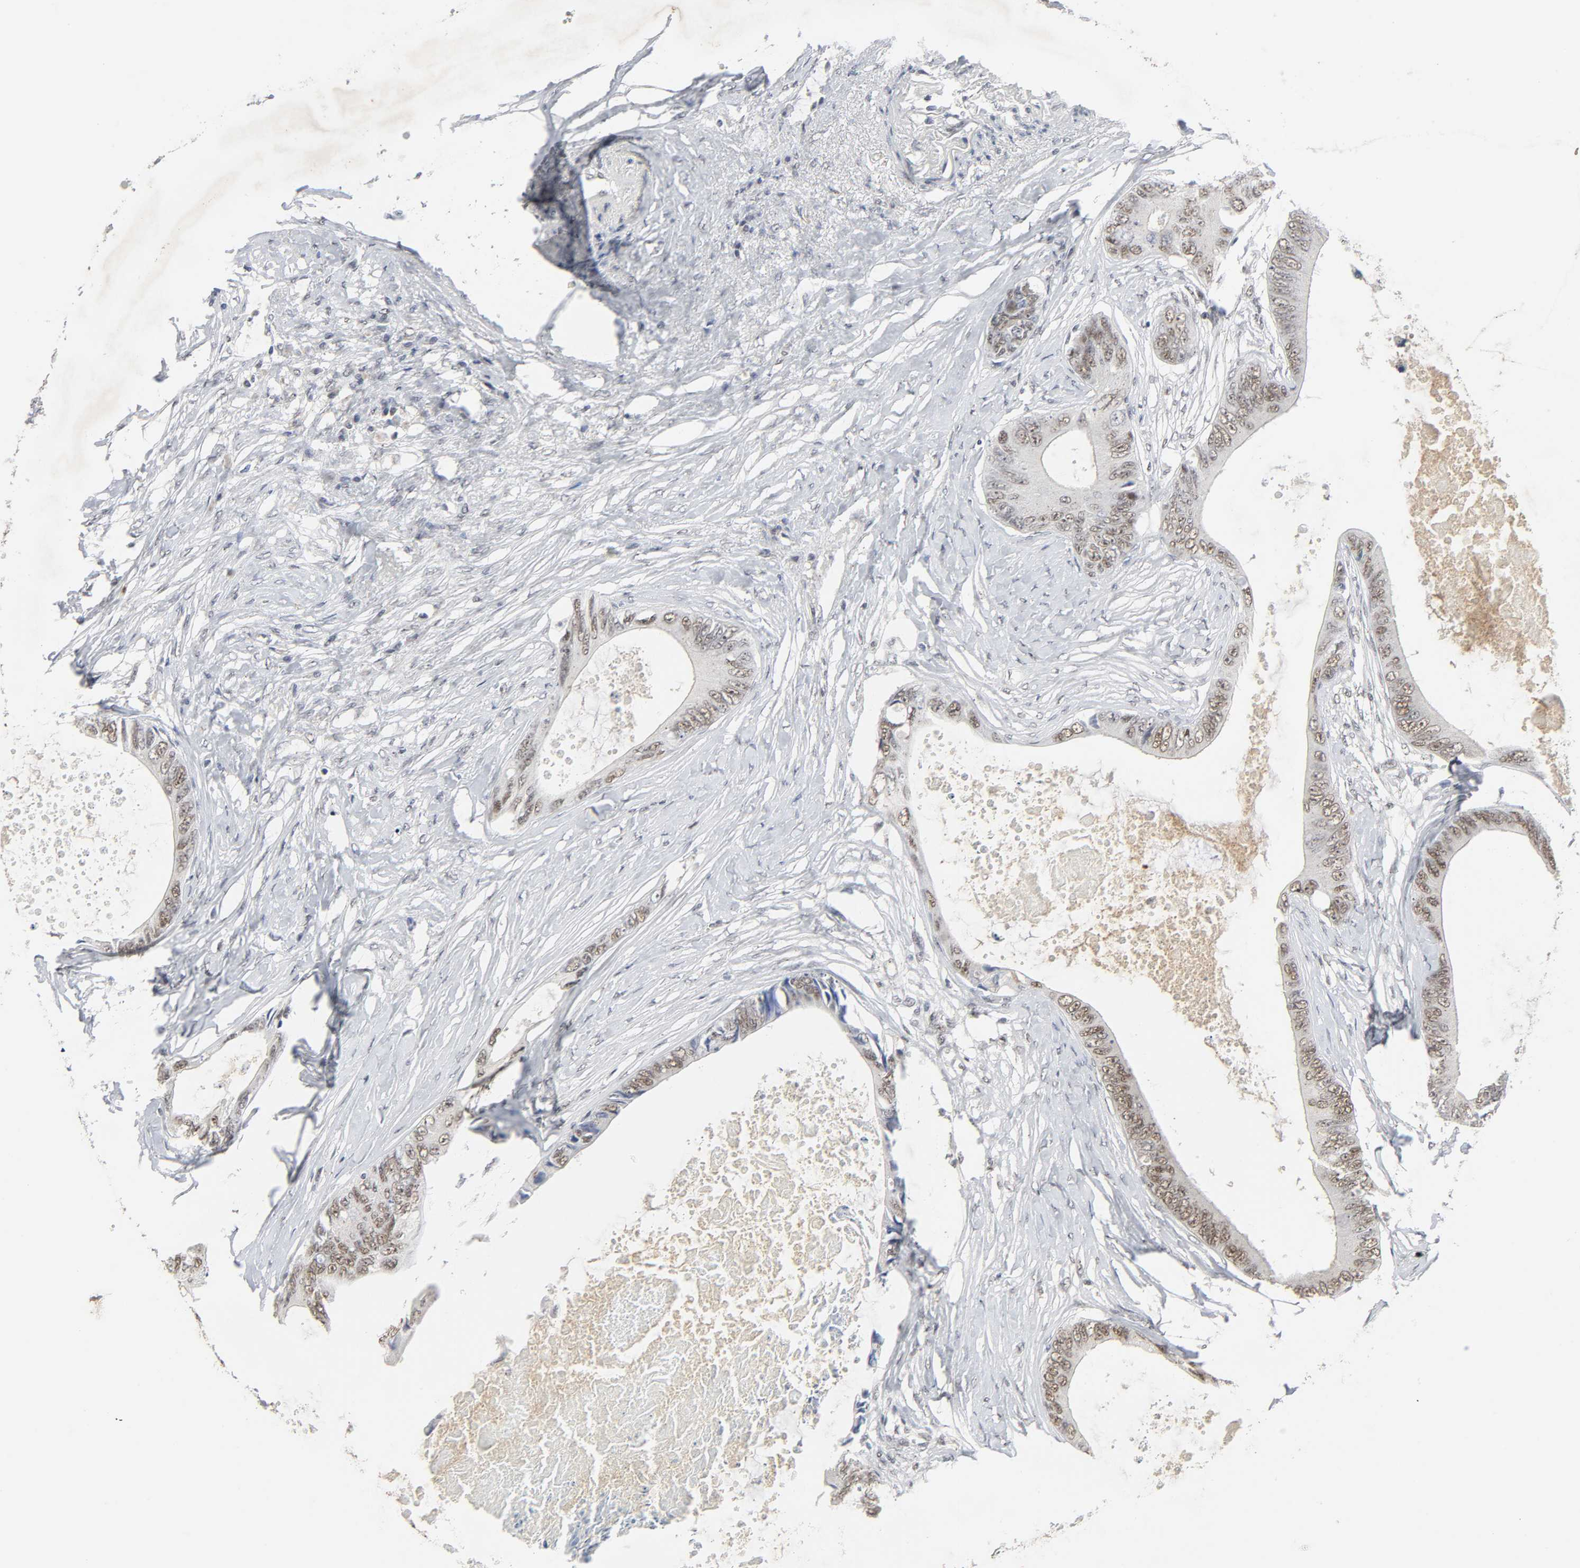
{"staining": {"intensity": "moderate", "quantity": ">75%", "location": "nuclear"}, "tissue": "colorectal cancer", "cell_type": "Tumor cells", "image_type": "cancer", "snomed": [{"axis": "morphology", "description": "Normal tissue, NOS"}, {"axis": "morphology", "description": "Adenocarcinoma, NOS"}, {"axis": "topography", "description": "Rectum"}, {"axis": "topography", "description": "Peripheral nerve tissue"}], "caption": "Colorectal cancer stained for a protein demonstrates moderate nuclear positivity in tumor cells. (DAB IHC, brown staining for protein, blue staining for nuclei).", "gene": "NCOA6", "patient": {"sex": "female", "age": 77}}